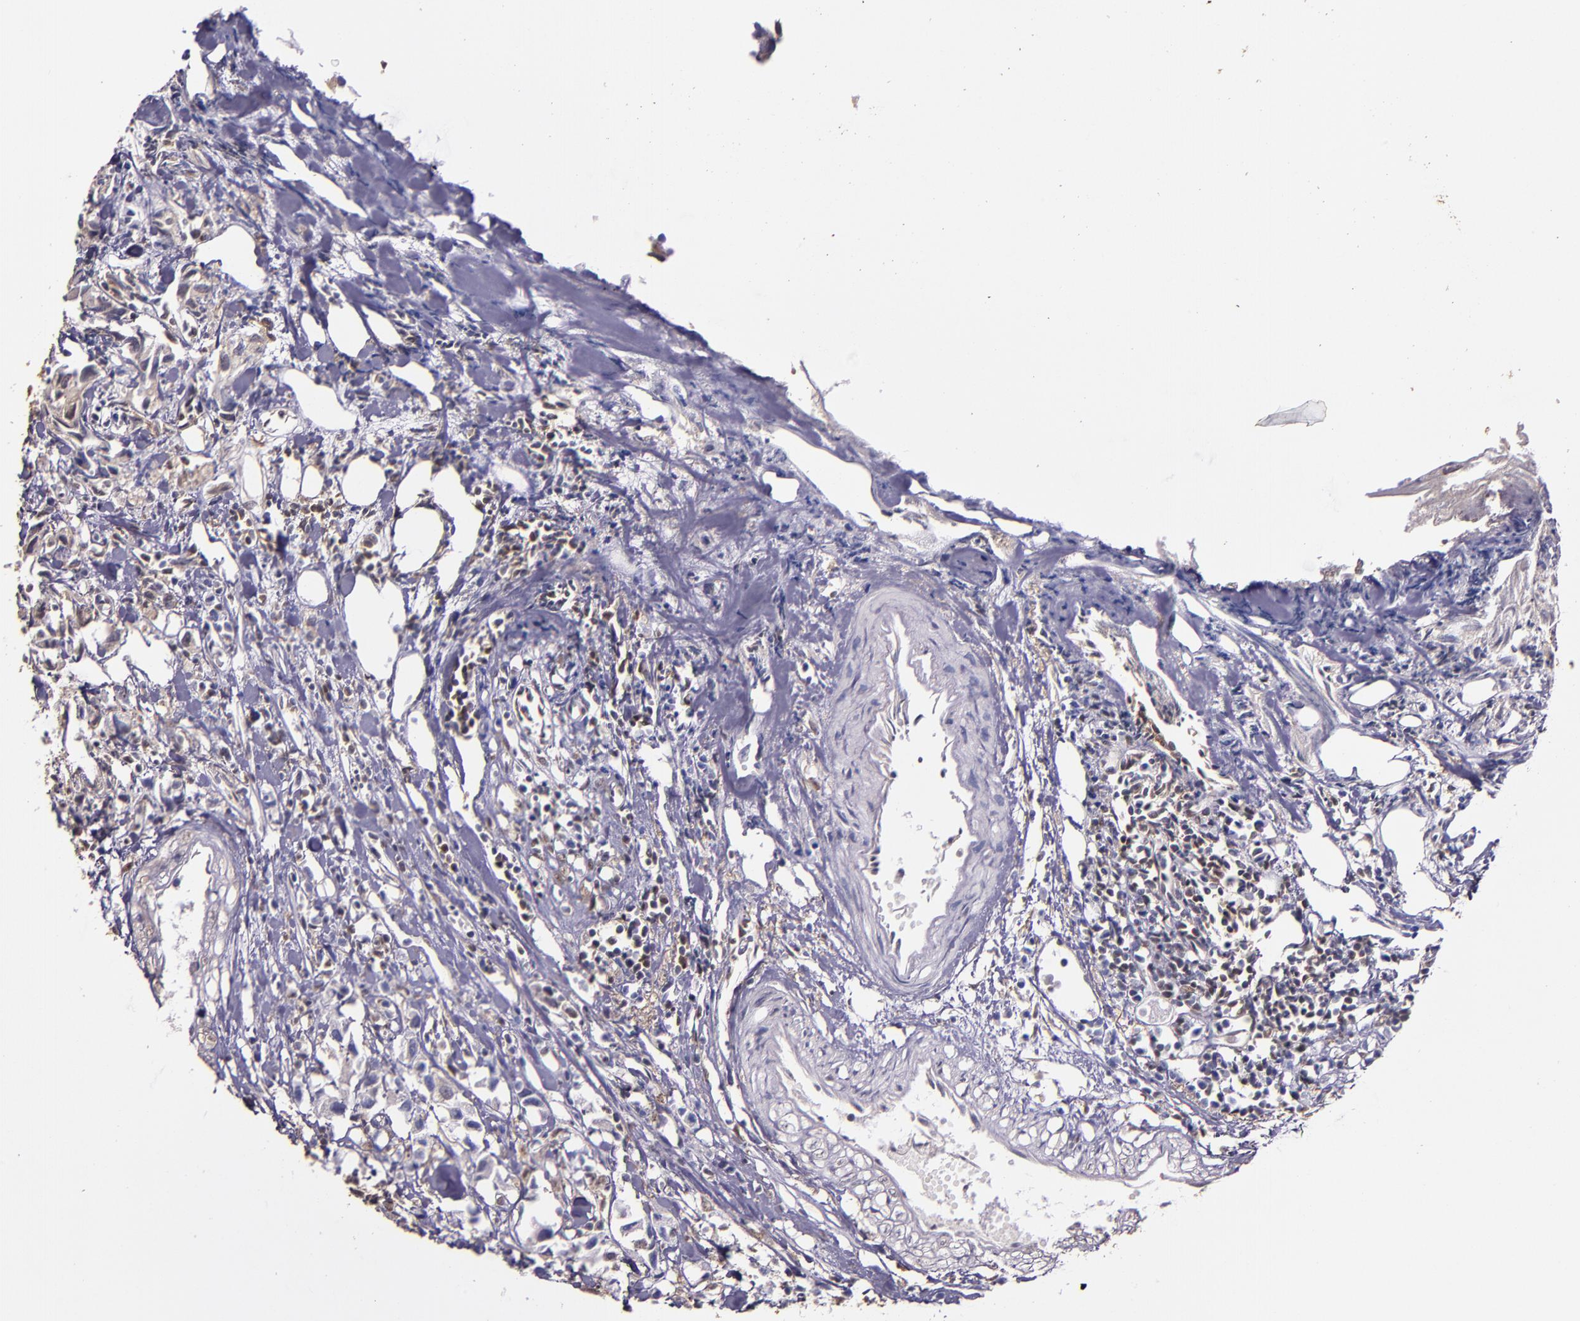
{"staining": {"intensity": "weak", "quantity": ">75%", "location": "cytoplasmic/membranous,nuclear"}, "tissue": "urothelial cancer", "cell_type": "Tumor cells", "image_type": "cancer", "snomed": [{"axis": "morphology", "description": "Urothelial carcinoma, High grade"}, {"axis": "topography", "description": "Urinary bladder"}], "caption": "The immunohistochemical stain highlights weak cytoplasmic/membranous and nuclear staining in tumor cells of urothelial cancer tissue.", "gene": "STAT6", "patient": {"sex": "female", "age": 75}}